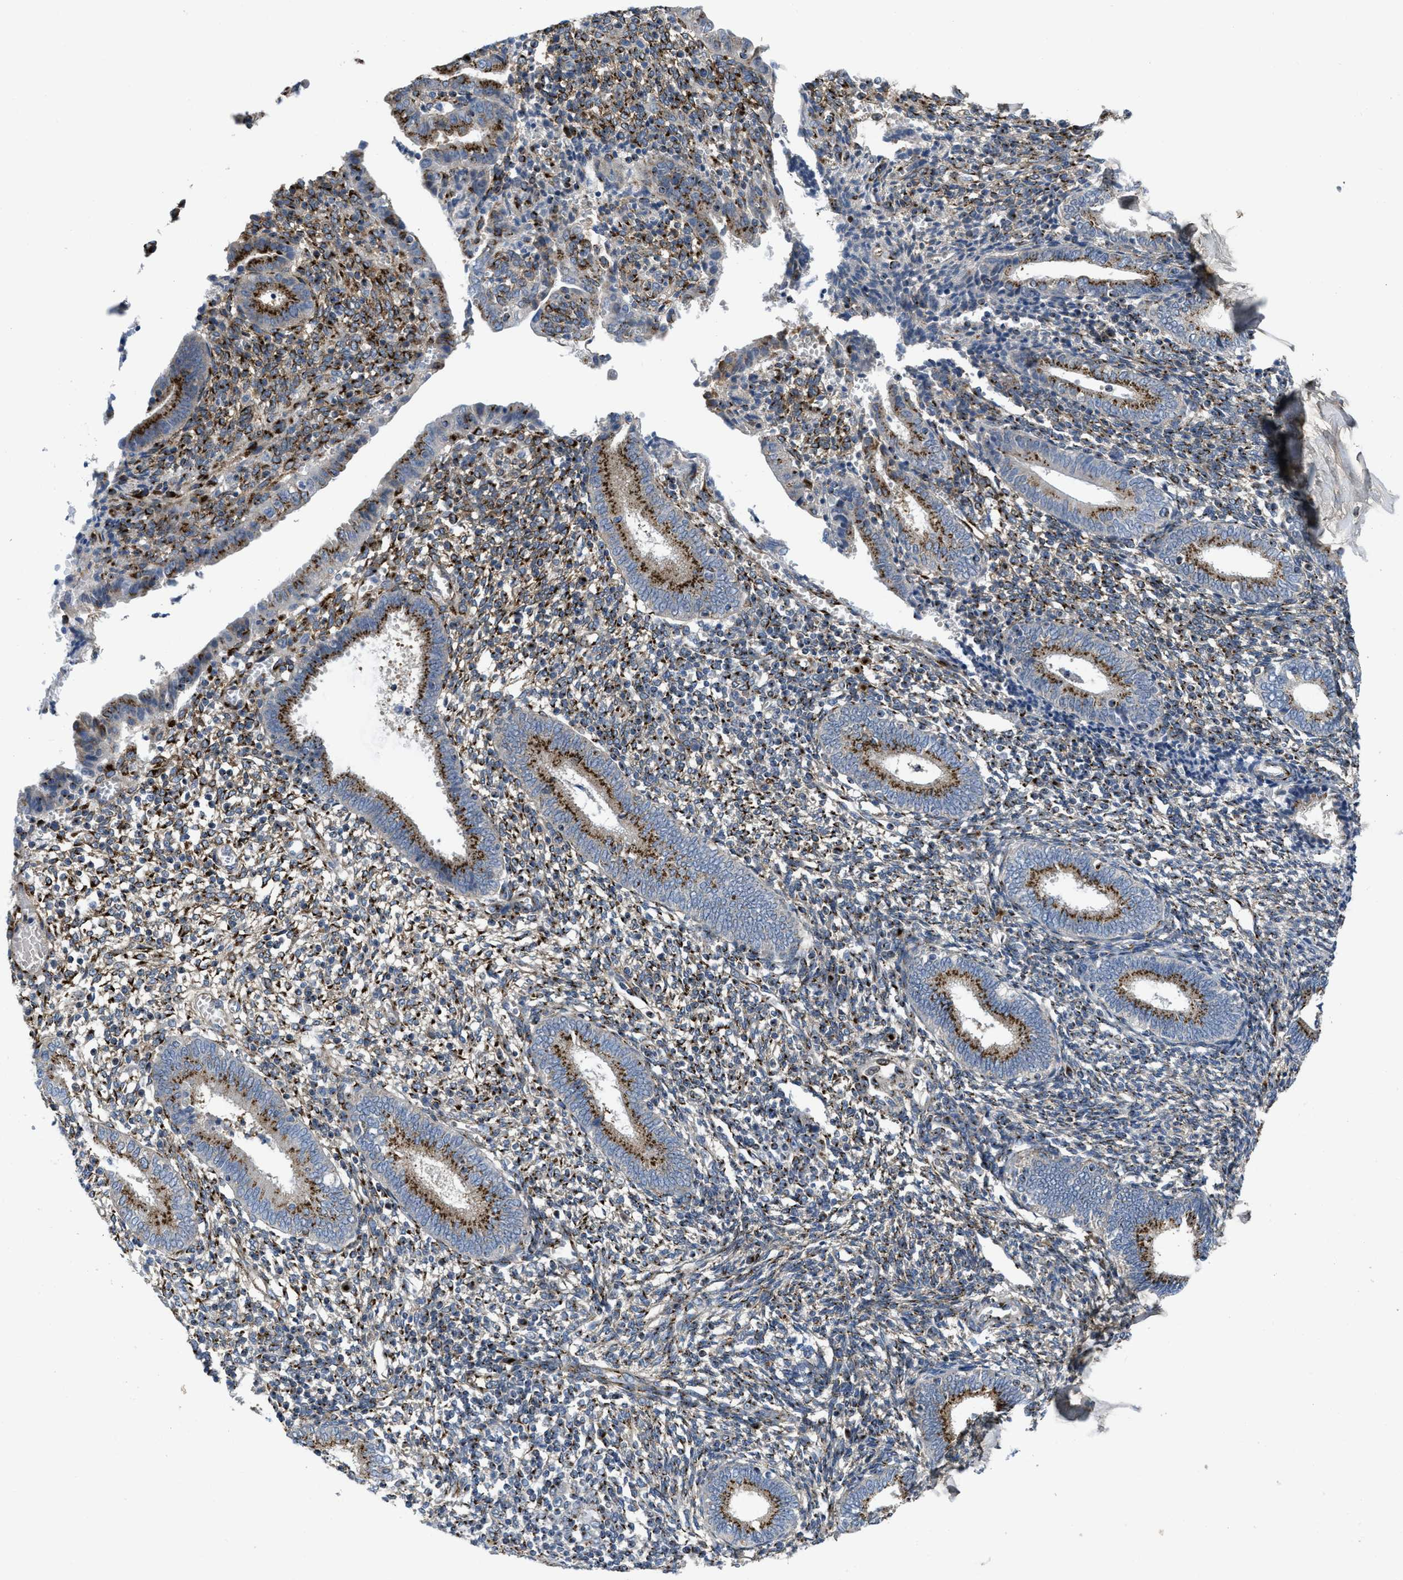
{"staining": {"intensity": "strong", "quantity": "25%-75%", "location": "cytoplasmic/membranous"}, "tissue": "endometrium", "cell_type": "Cells in endometrial stroma", "image_type": "normal", "snomed": [{"axis": "morphology", "description": "Normal tissue, NOS"}, {"axis": "topography", "description": "Endometrium"}], "caption": "A high amount of strong cytoplasmic/membranous expression is appreciated in about 25%-75% of cells in endometrial stroma in normal endometrium. The staining is performed using DAB (3,3'-diaminobenzidine) brown chromogen to label protein expression. The nuclei are counter-stained blue using hematoxylin.", "gene": "ZNF70", "patient": {"sex": "female", "age": 41}}